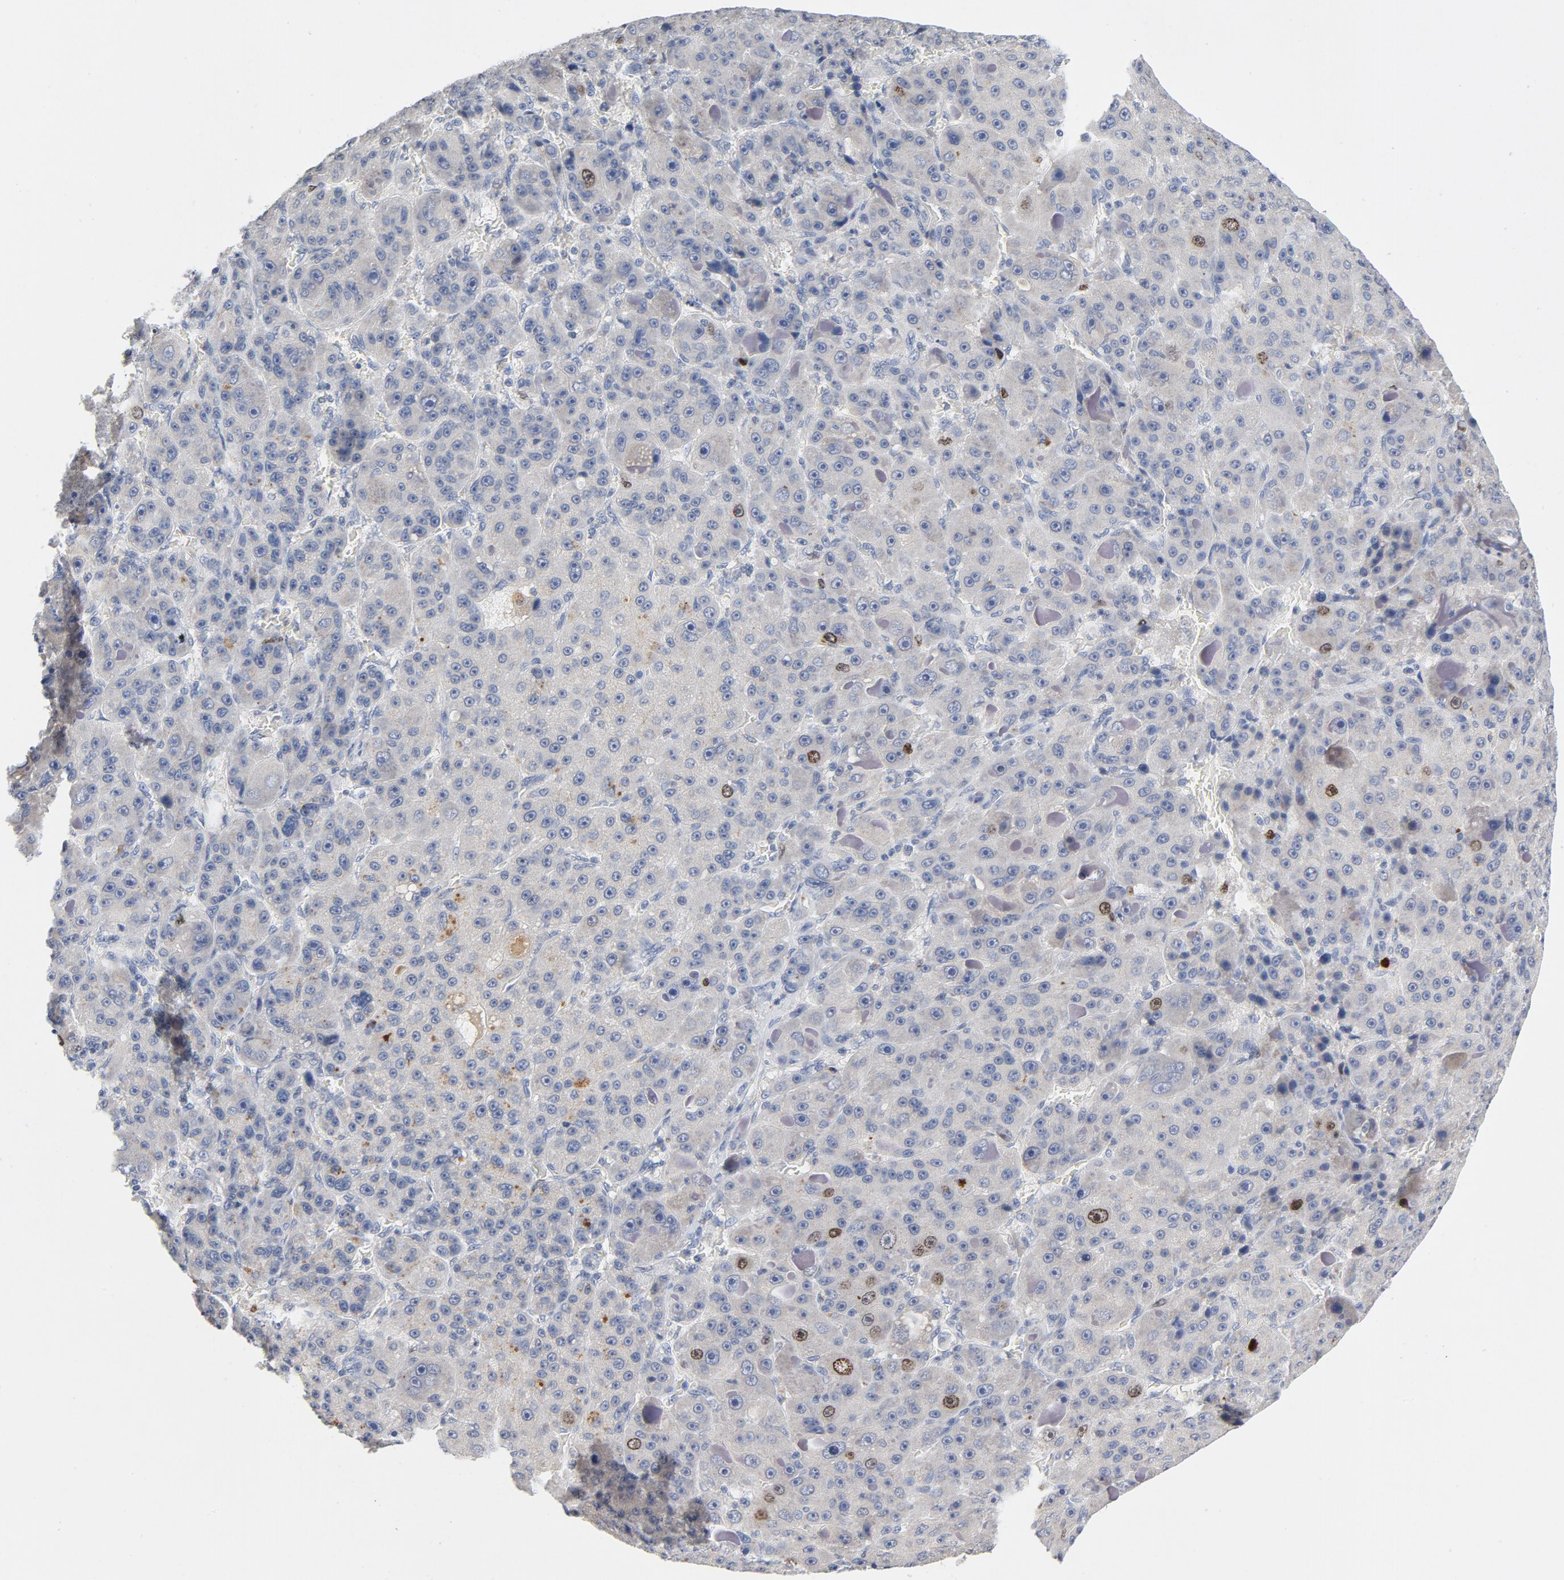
{"staining": {"intensity": "moderate", "quantity": "<25%", "location": "nuclear"}, "tissue": "liver cancer", "cell_type": "Tumor cells", "image_type": "cancer", "snomed": [{"axis": "morphology", "description": "Carcinoma, Hepatocellular, NOS"}, {"axis": "topography", "description": "Liver"}], "caption": "Liver hepatocellular carcinoma stained with IHC exhibits moderate nuclear expression in about <25% of tumor cells.", "gene": "BIRC5", "patient": {"sex": "male", "age": 76}}